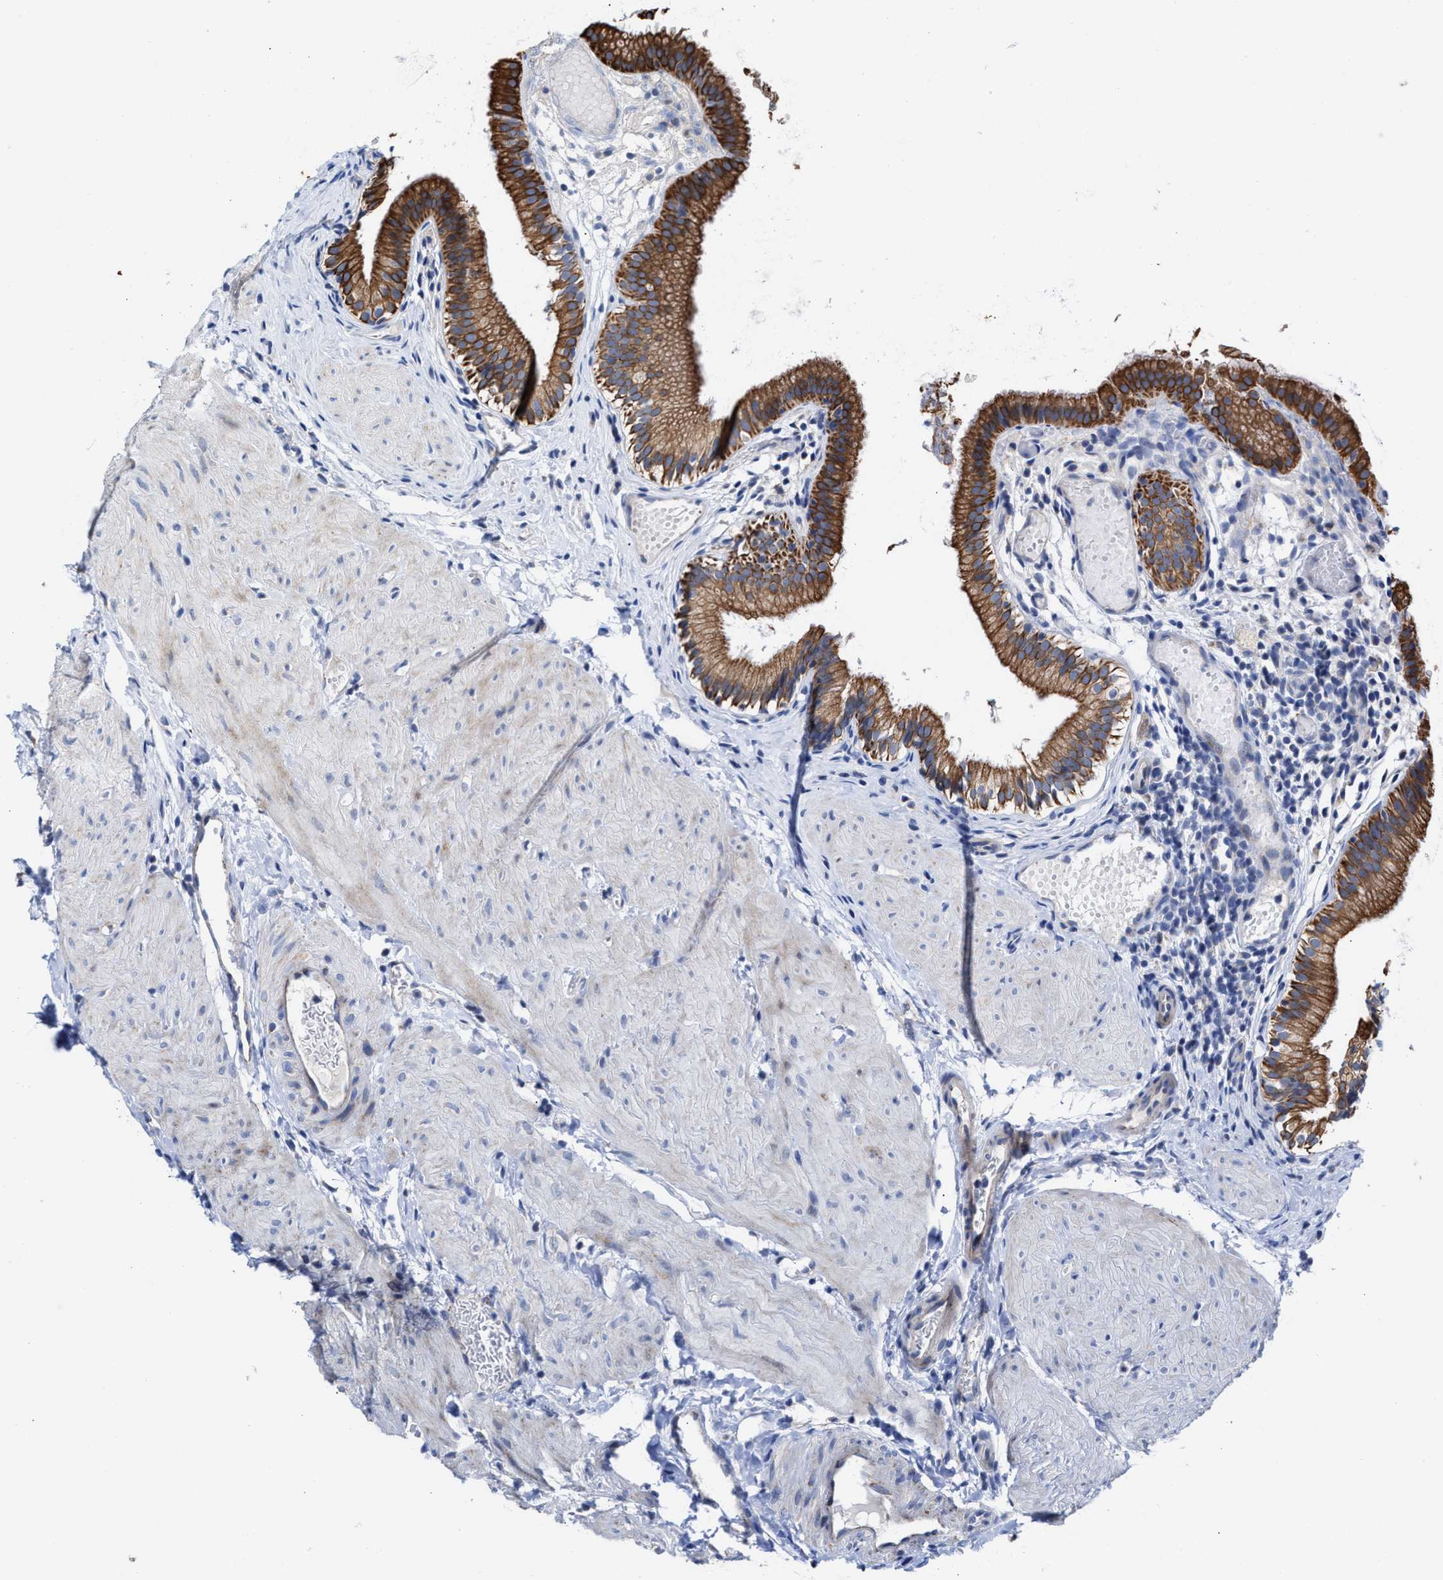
{"staining": {"intensity": "strong", "quantity": ">75%", "location": "cytoplasmic/membranous"}, "tissue": "gallbladder", "cell_type": "Glandular cells", "image_type": "normal", "snomed": [{"axis": "morphology", "description": "Normal tissue, NOS"}, {"axis": "topography", "description": "Gallbladder"}], "caption": "Gallbladder stained with DAB (3,3'-diaminobenzidine) immunohistochemistry (IHC) exhibits high levels of strong cytoplasmic/membranous expression in approximately >75% of glandular cells.", "gene": "JAG1", "patient": {"sex": "female", "age": 26}}